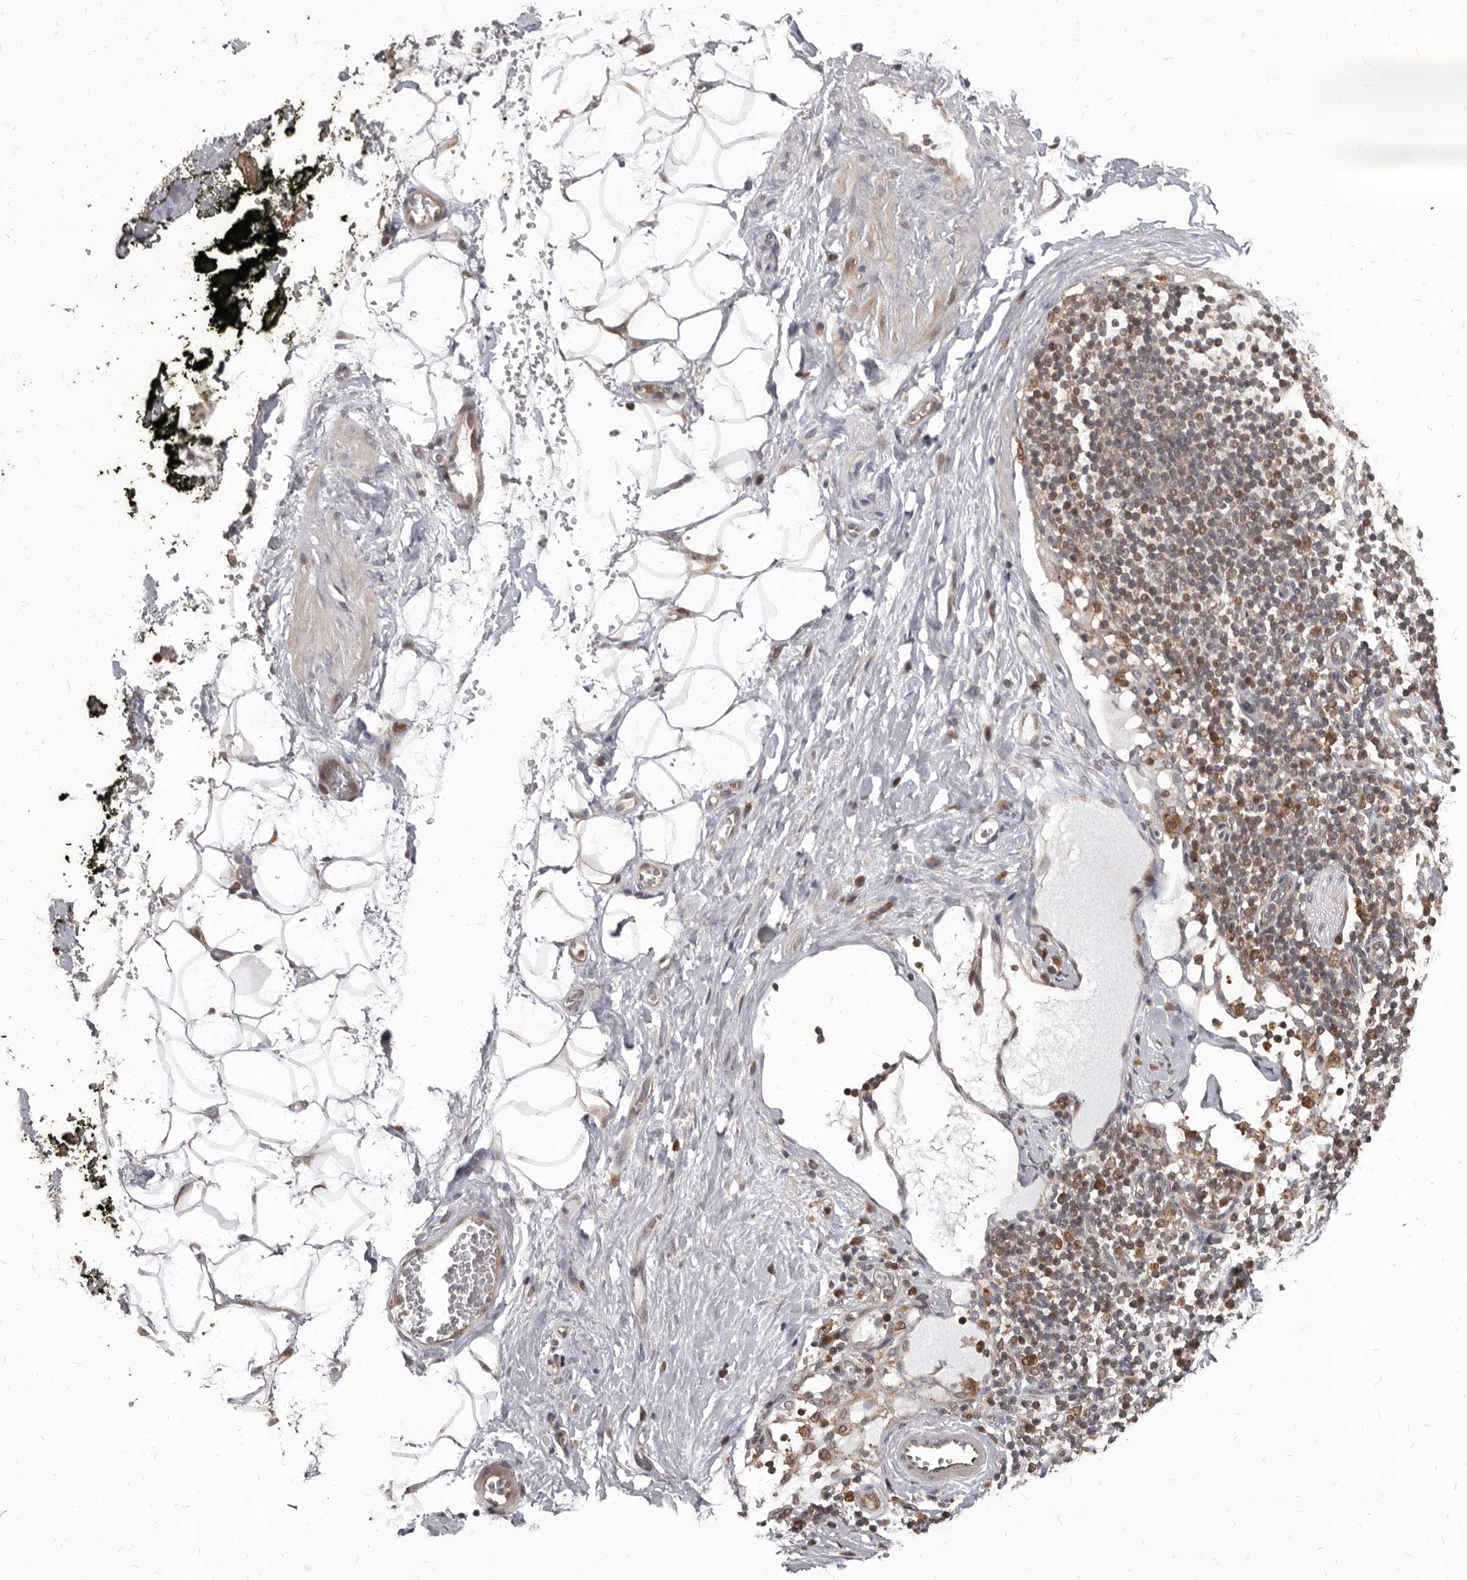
{"staining": {"intensity": "weak", "quantity": ">75%", "location": "cytoplasmic/membranous"}, "tissue": "adipose tissue", "cell_type": "Adipocytes", "image_type": "normal", "snomed": [{"axis": "morphology", "description": "Normal tissue, NOS"}, {"axis": "morphology", "description": "Adenocarcinoma, NOS"}, {"axis": "topography", "description": "Pancreas"}, {"axis": "topography", "description": "Peripheral nerve tissue"}], "caption": "Protein staining reveals weak cytoplasmic/membranous staining in about >75% of adipocytes in benign adipose tissue.", "gene": "MAP3K14", "patient": {"sex": "male", "age": 59}}